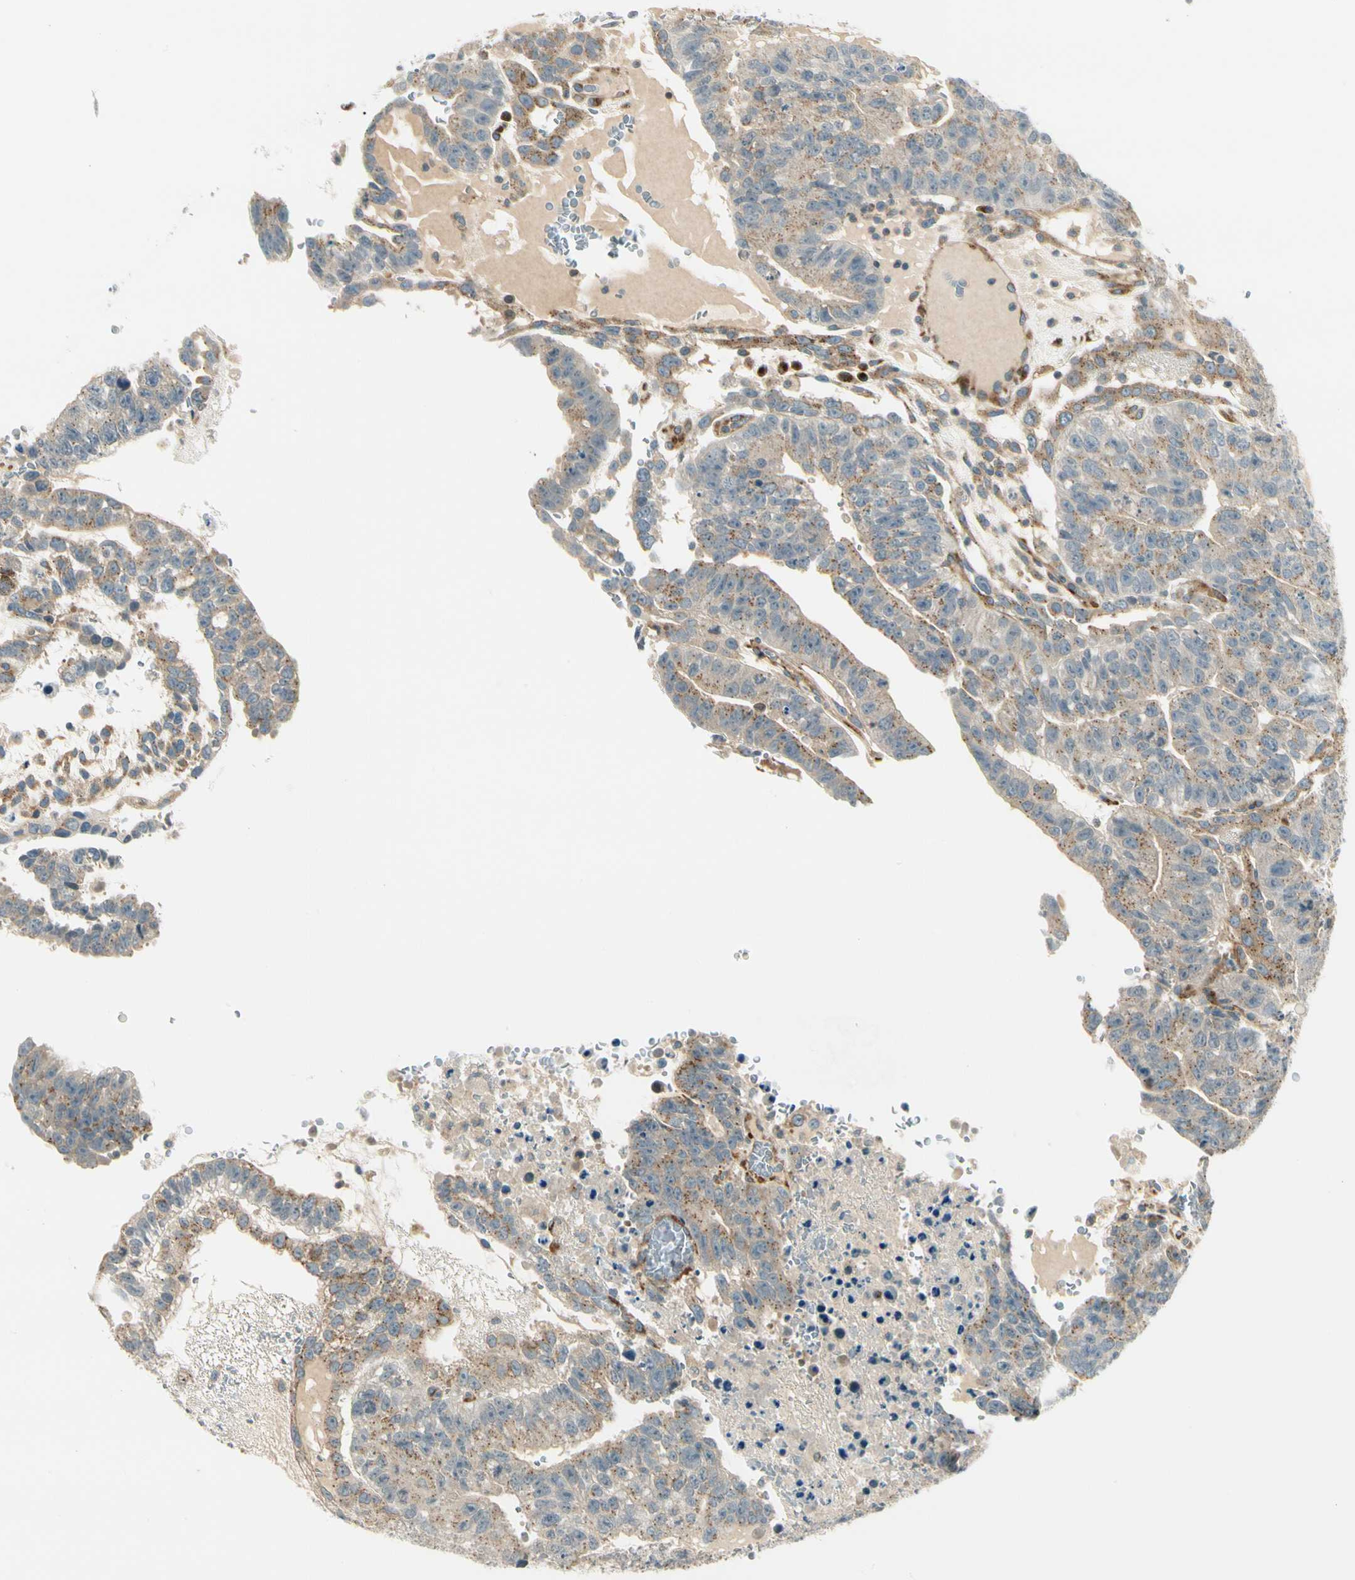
{"staining": {"intensity": "weak", "quantity": ">75%", "location": "cytoplasmic/membranous"}, "tissue": "testis cancer", "cell_type": "Tumor cells", "image_type": "cancer", "snomed": [{"axis": "morphology", "description": "Seminoma, NOS"}, {"axis": "morphology", "description": "Carcinoma, Embryonal, NOS"}, {"axis": "topography", "description": "Testis"}], "caption": "Tumor cells reveal low levels of weak cytoplasmic/membranous expression in approximately >75% of cells in human testis cancer.", "gene": "MANSC1", "patient": {"sex": "male", "age": 52}}